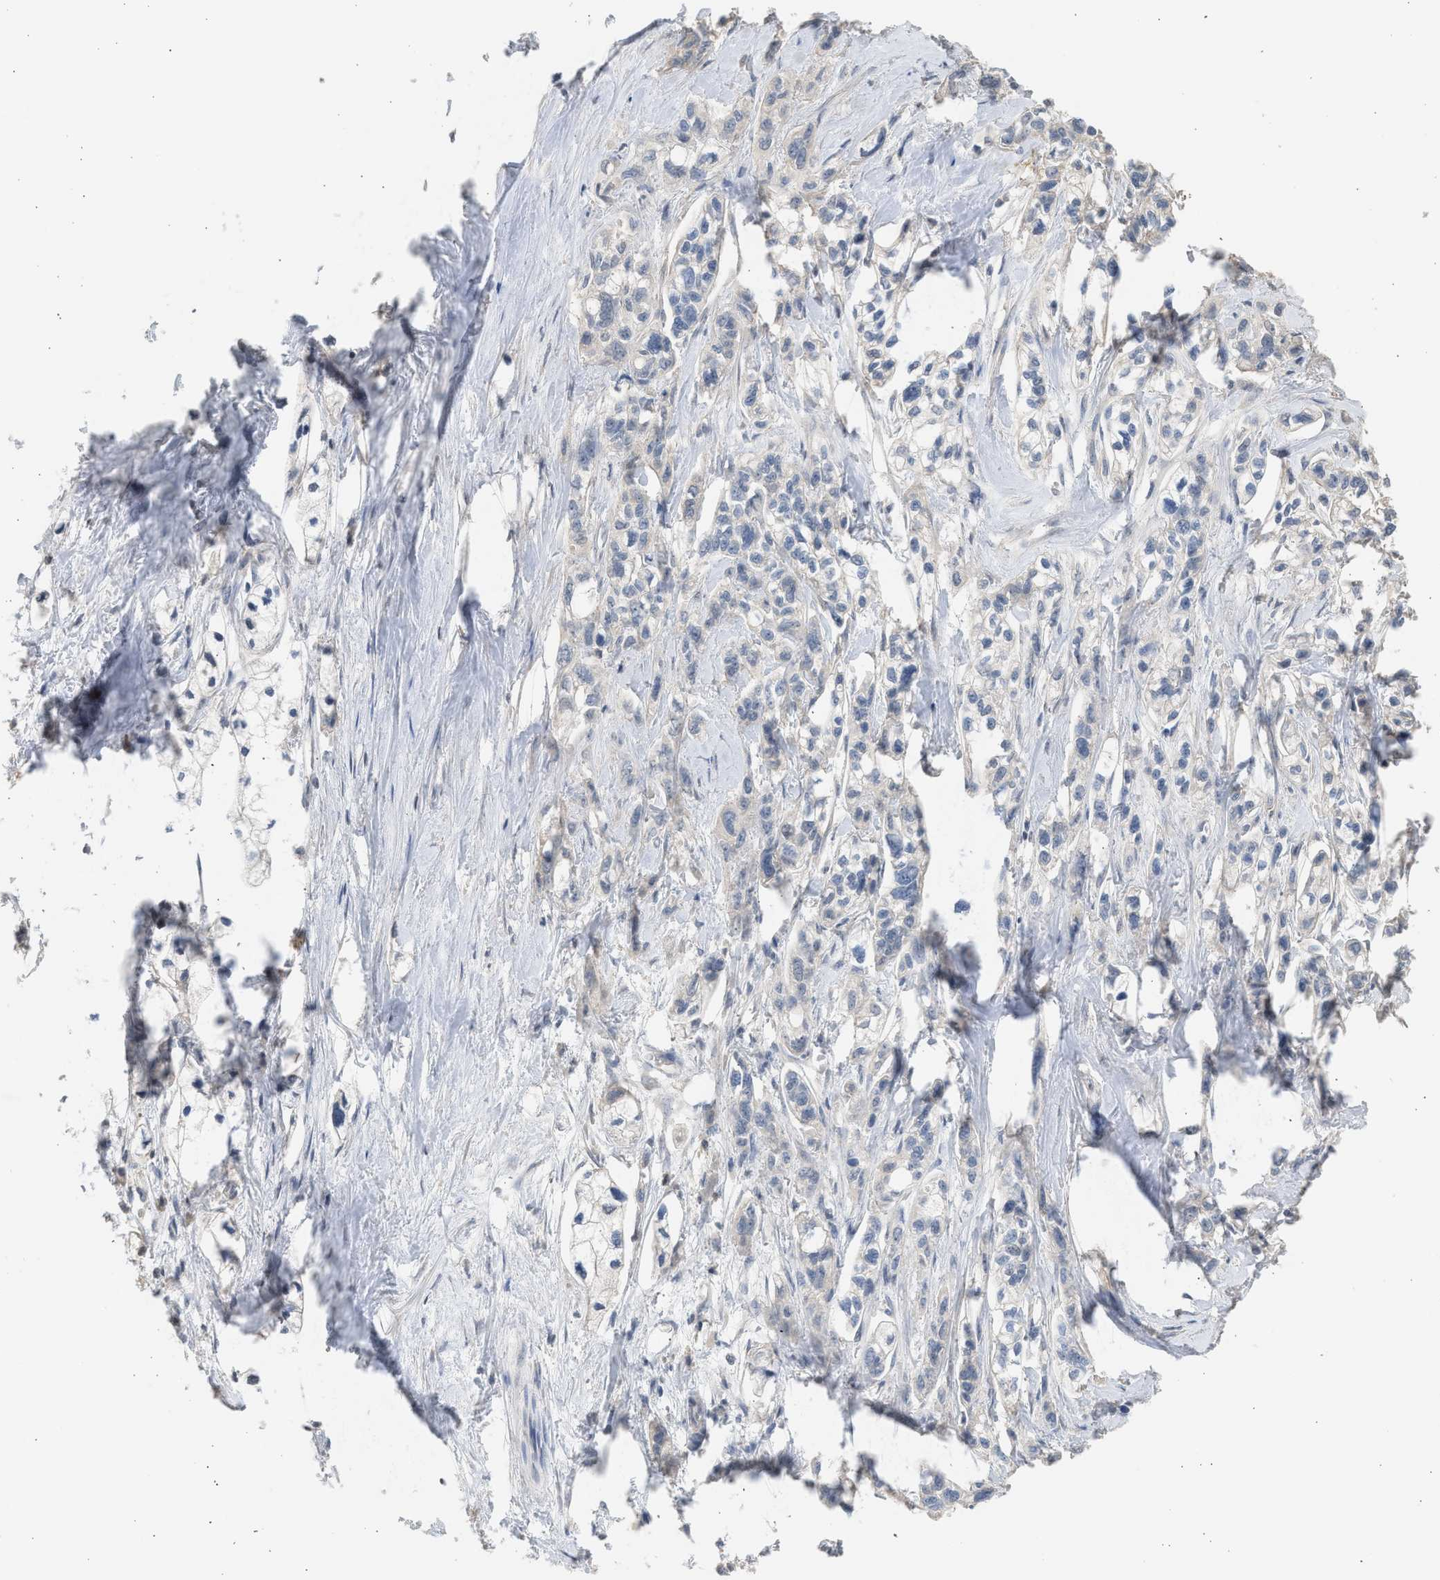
{"staining": {"intensity": "weak", "quantity": "<25%", "location": "cytoplasmic/membranous"}, "tissue": "pancreatic cancer", "cell_type": "Tumor cells", "image_type": "cancer", "snomed": [{"axis": "morphology", "description": "Adenocarcinoma, NOS"}, {"axis": "topography", "description": "Pancreas"}], "caption": "Immunohistochemical staining of pancreatic cancer (adenocarcinoma) shows no significant expression in tumor cells.", "gene": "SULT2A1", "patient": {"sex": "male", "age": 74}}